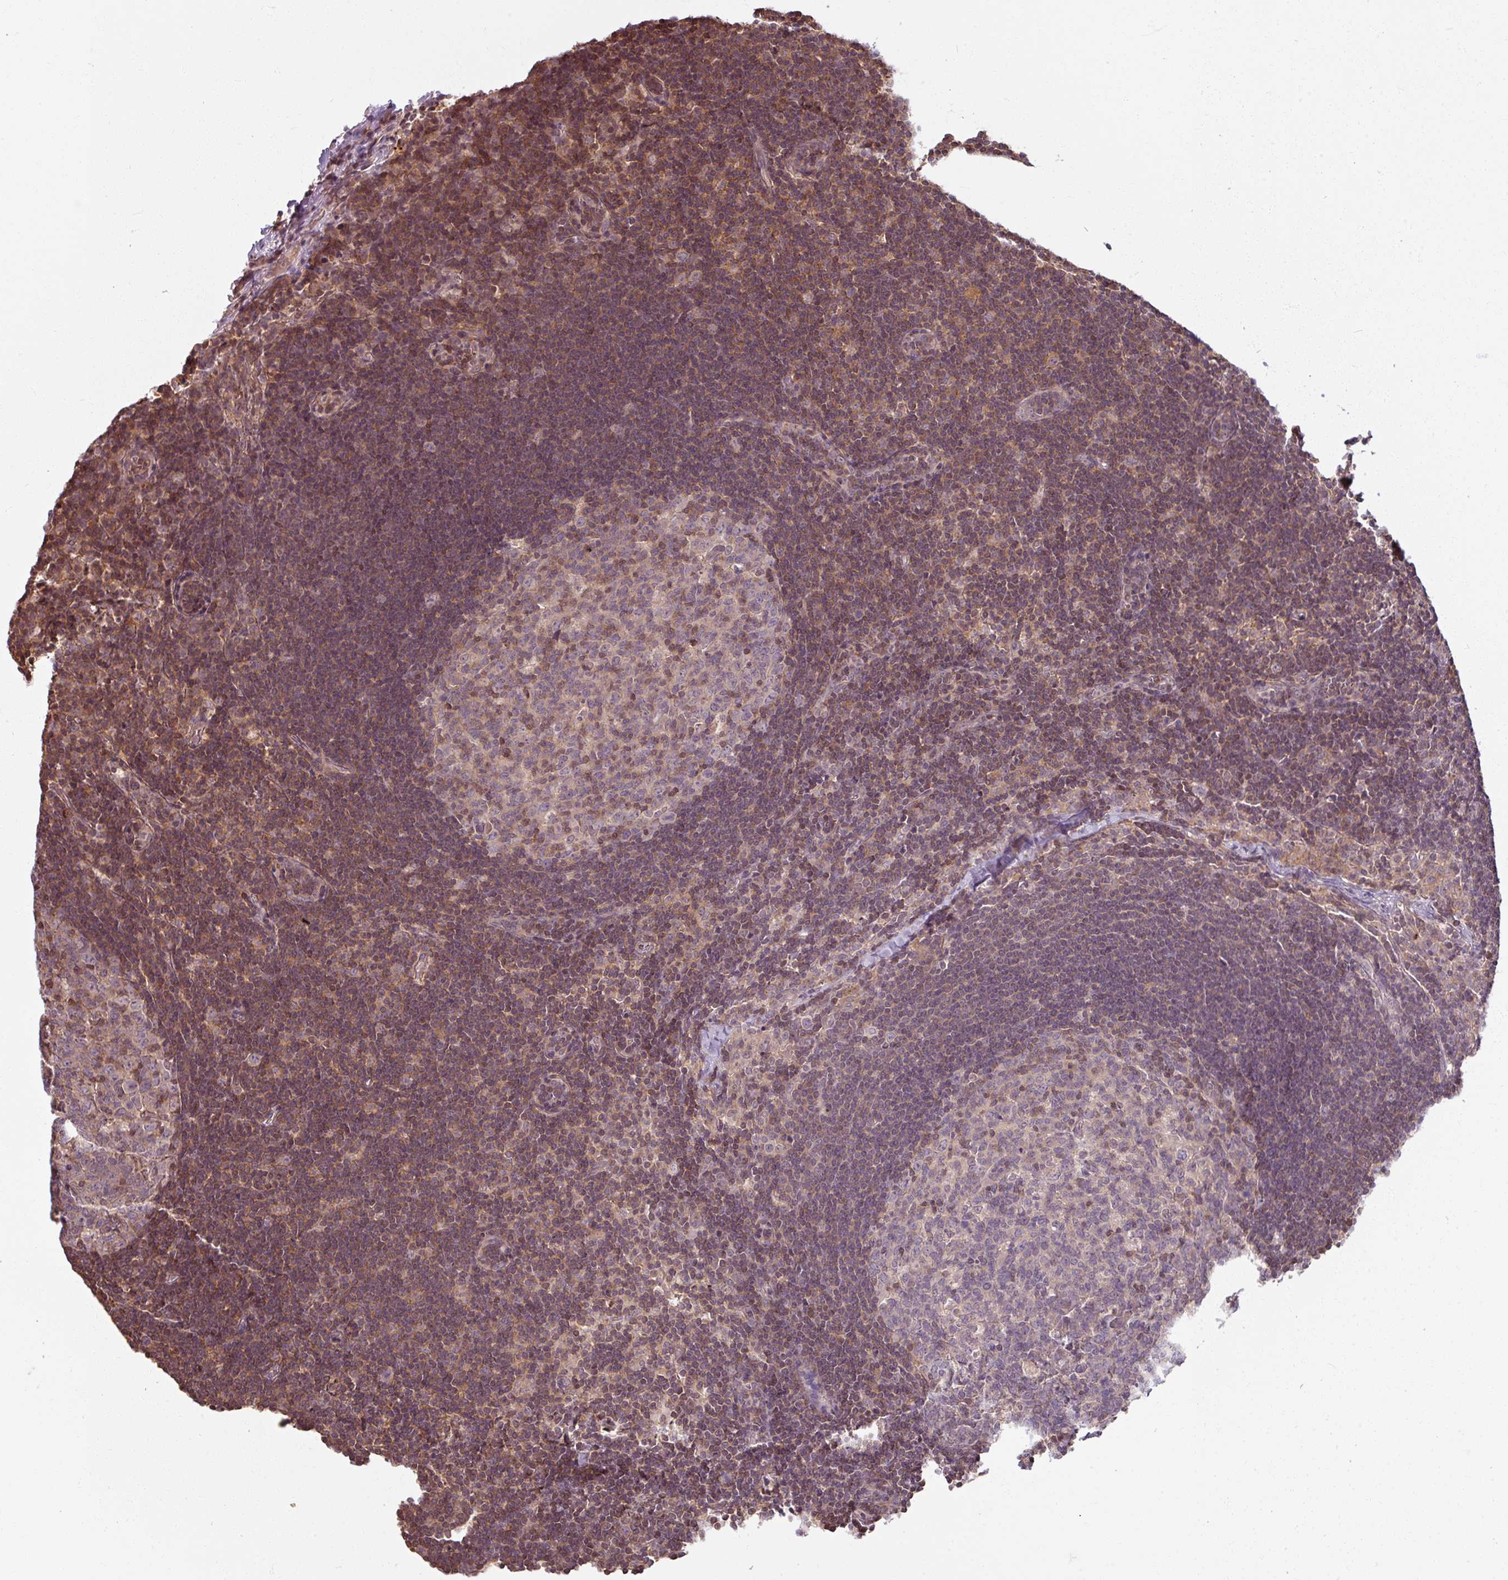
{"staining": {"intensity": "moderate", "quantity": "<25%", "location": "cytoplasmic/membranous"}, "tissue": "lymph node", "cell_type": "Germinal center cells", "image_type": "normal", "snomed": [{"axis": "morphology", "description": "Normal tissue, NOS"}, {"axis": "topography", "description": "Lymph node"}], "caption": "Protein expression analysis of normal lymph node demonstrates moderate cytoplasmic/membranous positivity in approximately <25% of germinal center cells. (DAB IHC with brightfield microscopy, high magnification).", "gene": "TUSC3", "patient": {"sex": "female", "age": 29}}